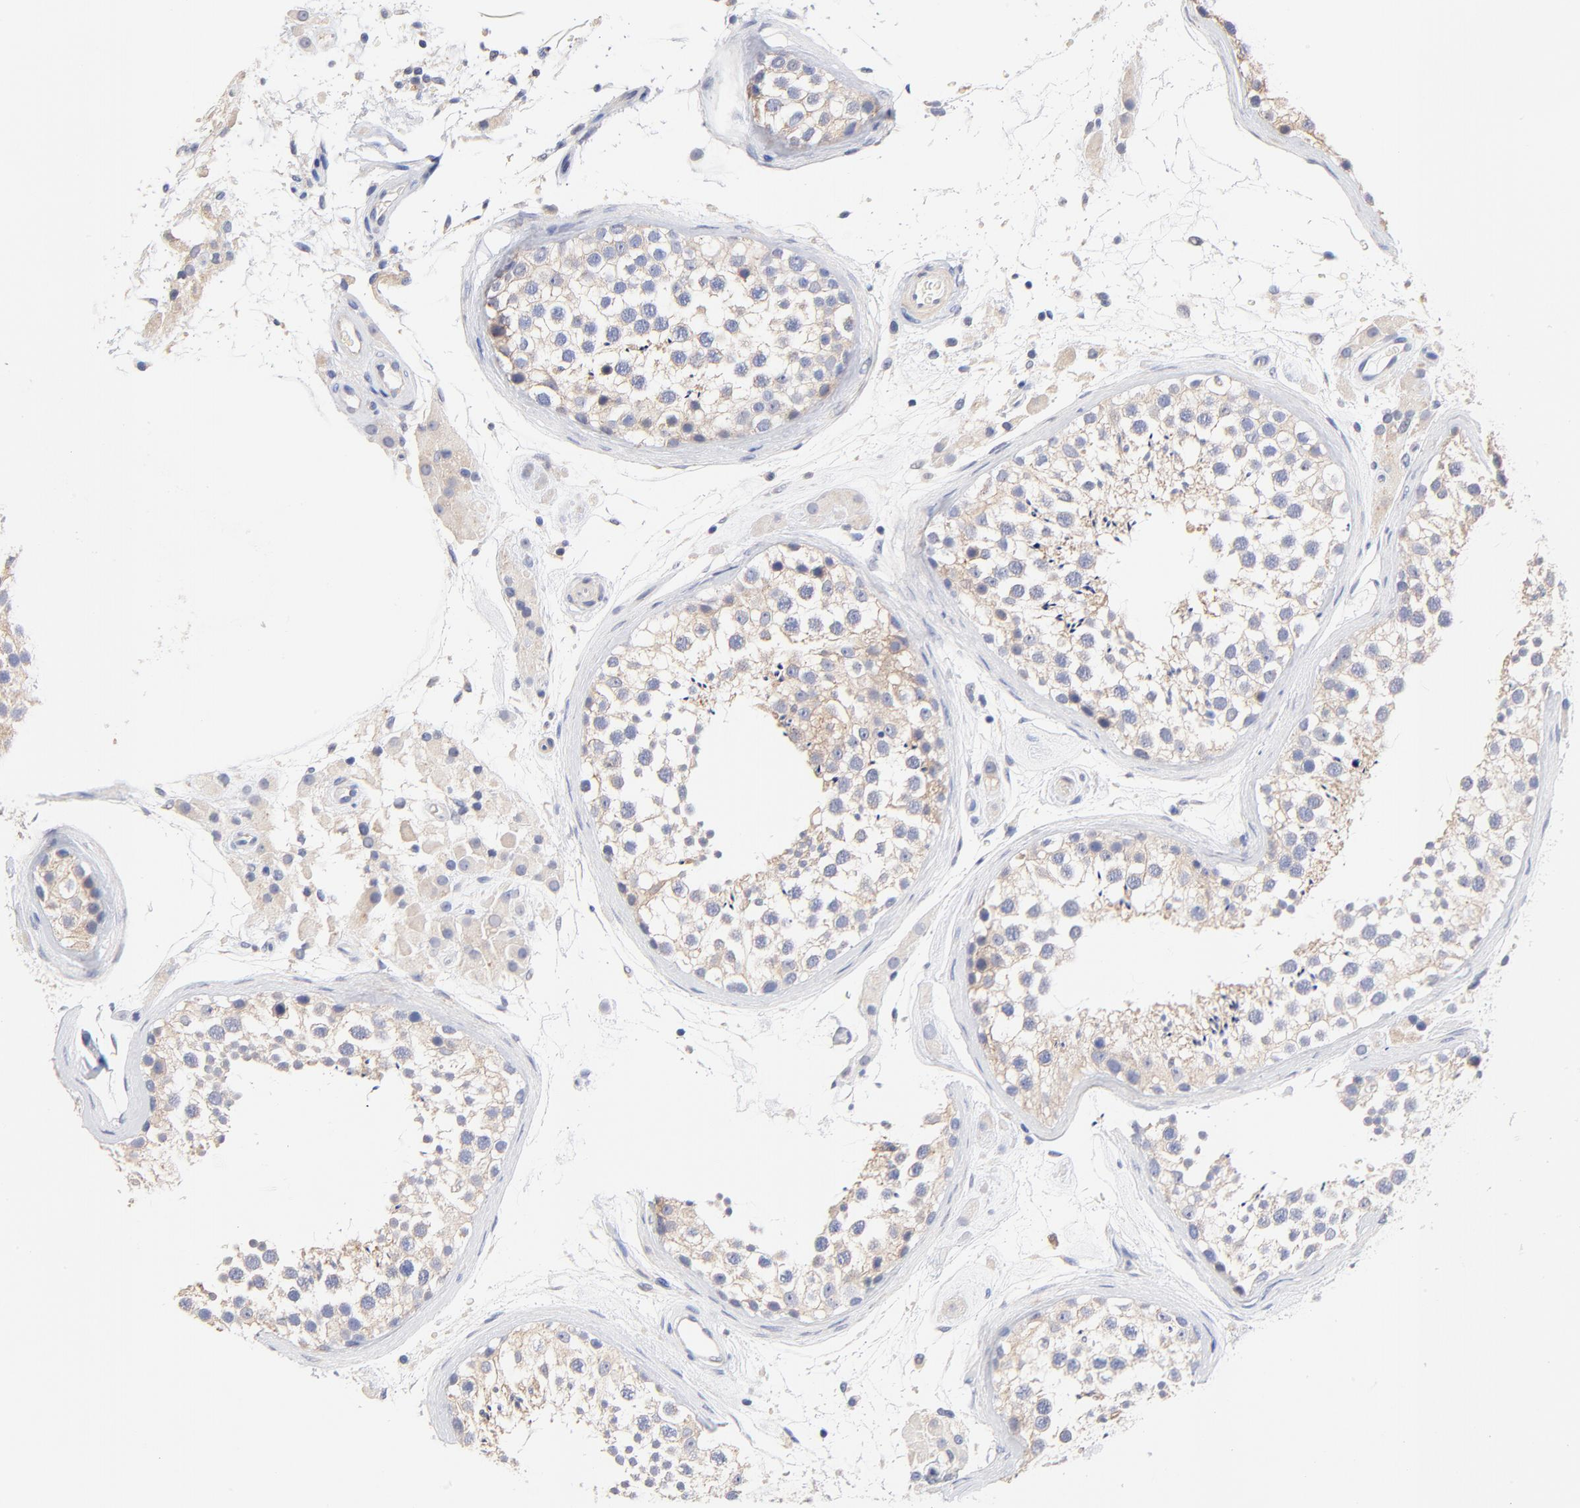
{"staining": {"intensity": "weak", "quantity": "25%-75%", "location": "cytoplasmic/membranous"}, "tissue": "testis", "cell_type": "Cells in seminiferous ducts", "image_type": "normal", "snomed": [{"axis": "morphology", "description": "Normal tissue, NOS"}, {"axis": "topography", "description": "Testis"}], "caption": "Weak cytoplasmic/membranous expression is identified in about 25%-75% of cells in seminiferous ducts in normal testis. The protein of interest is shown in brown color, while the nuclei are stained blue.", "gene": "TWNK", "patient": {"sex": "male", "age": 46}}